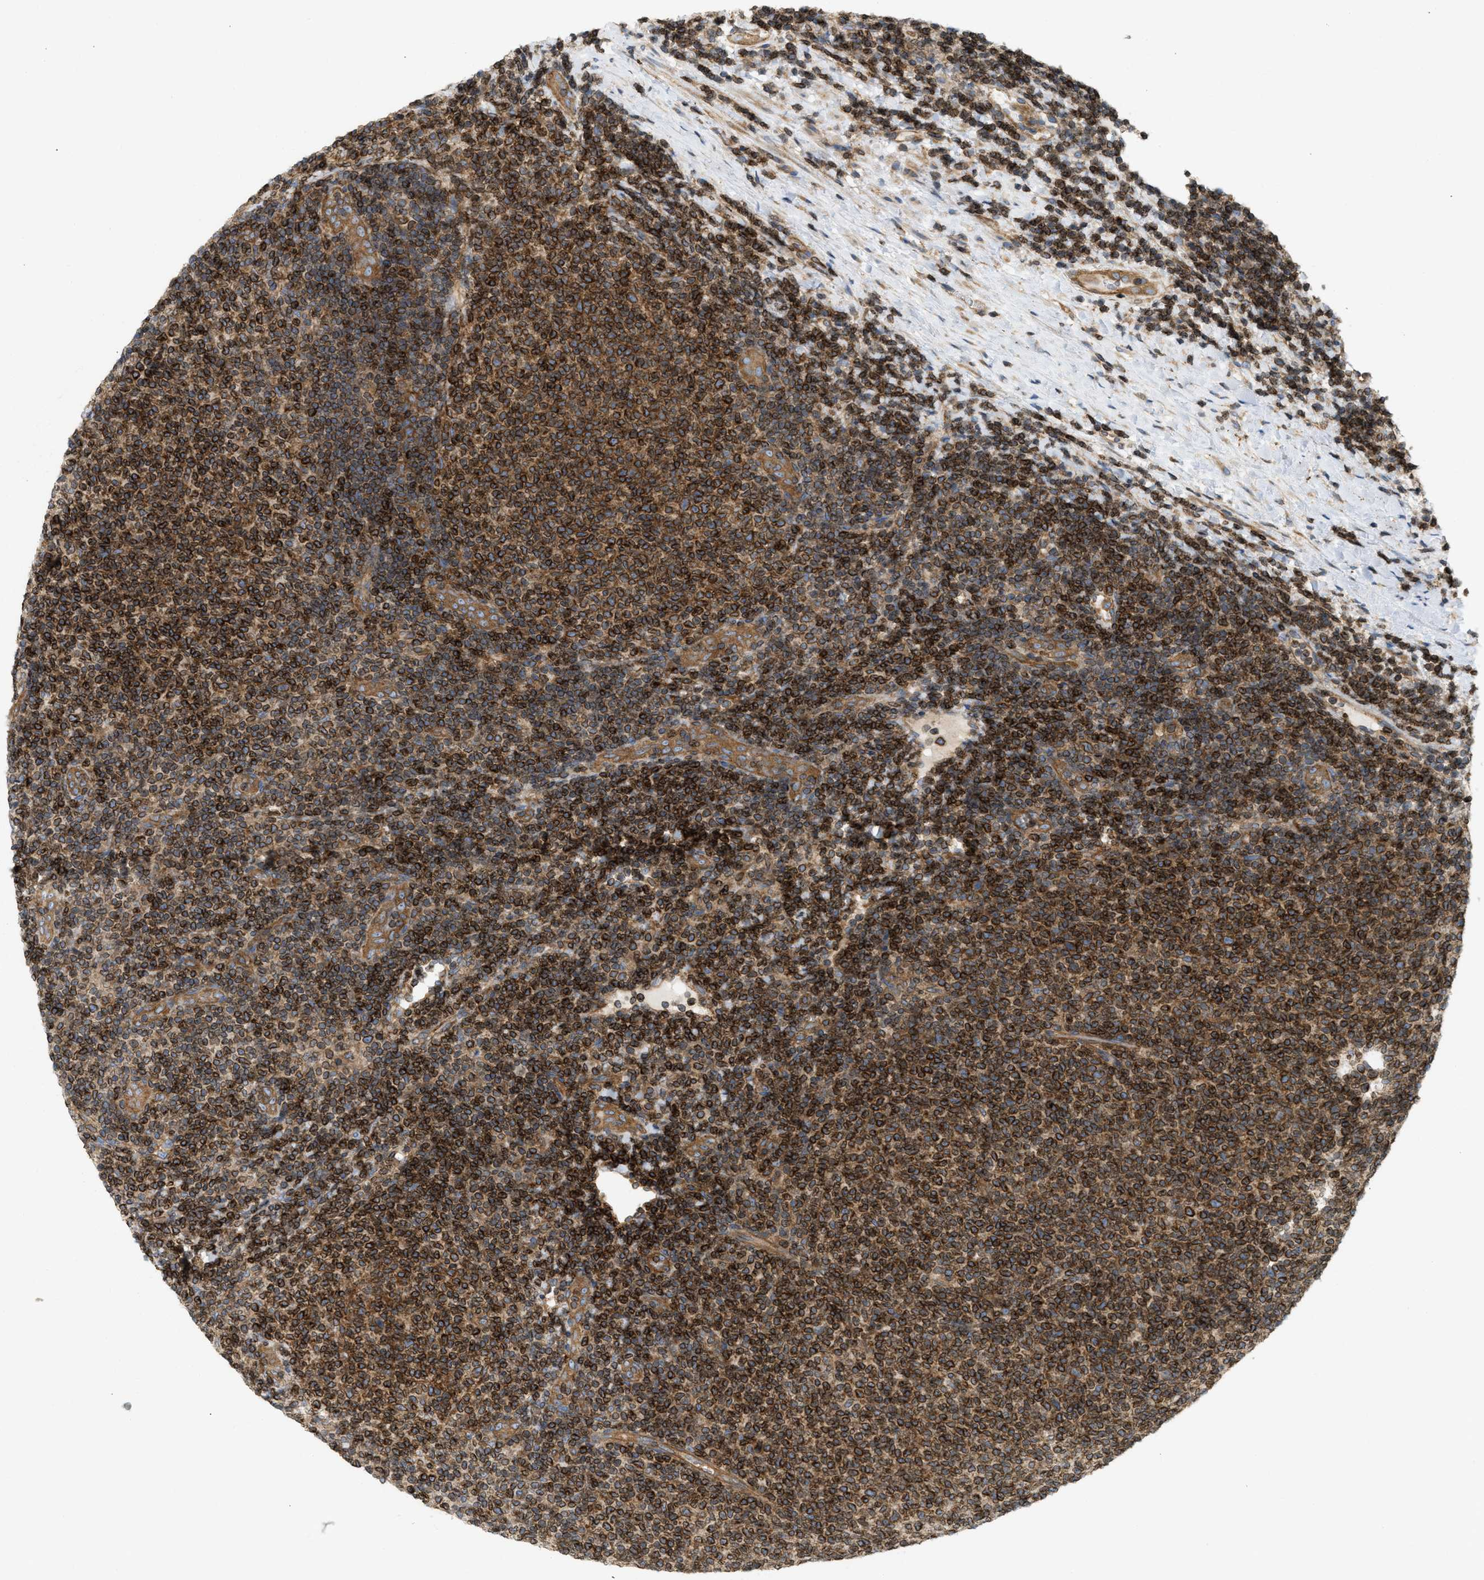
{"staining": {"intensity": "strong", "quantity": ">75%", "location": "cytoplasmic/membranous,nuclear"}, "tissue": "lymphoma", "cell_type": "Tumor cells", "image_type": "cancer", "snomed": [{"axis": "morphology", "description": "Malignant lymphoma, non-Hodgkin's type, Low grade"}, {"axis": "topography", "description": "Lymph node"}], "caption": "IHC of human lymphoma demonstrates high levels of strong cytoplasmic/membranous and nuclear expression in approximately >75% of tumor cells. The protein of interest is shown in brown color, while the nuclei are stained blue.", "gene": "STRN", "patient": {"sex": "male", "age": 66}}